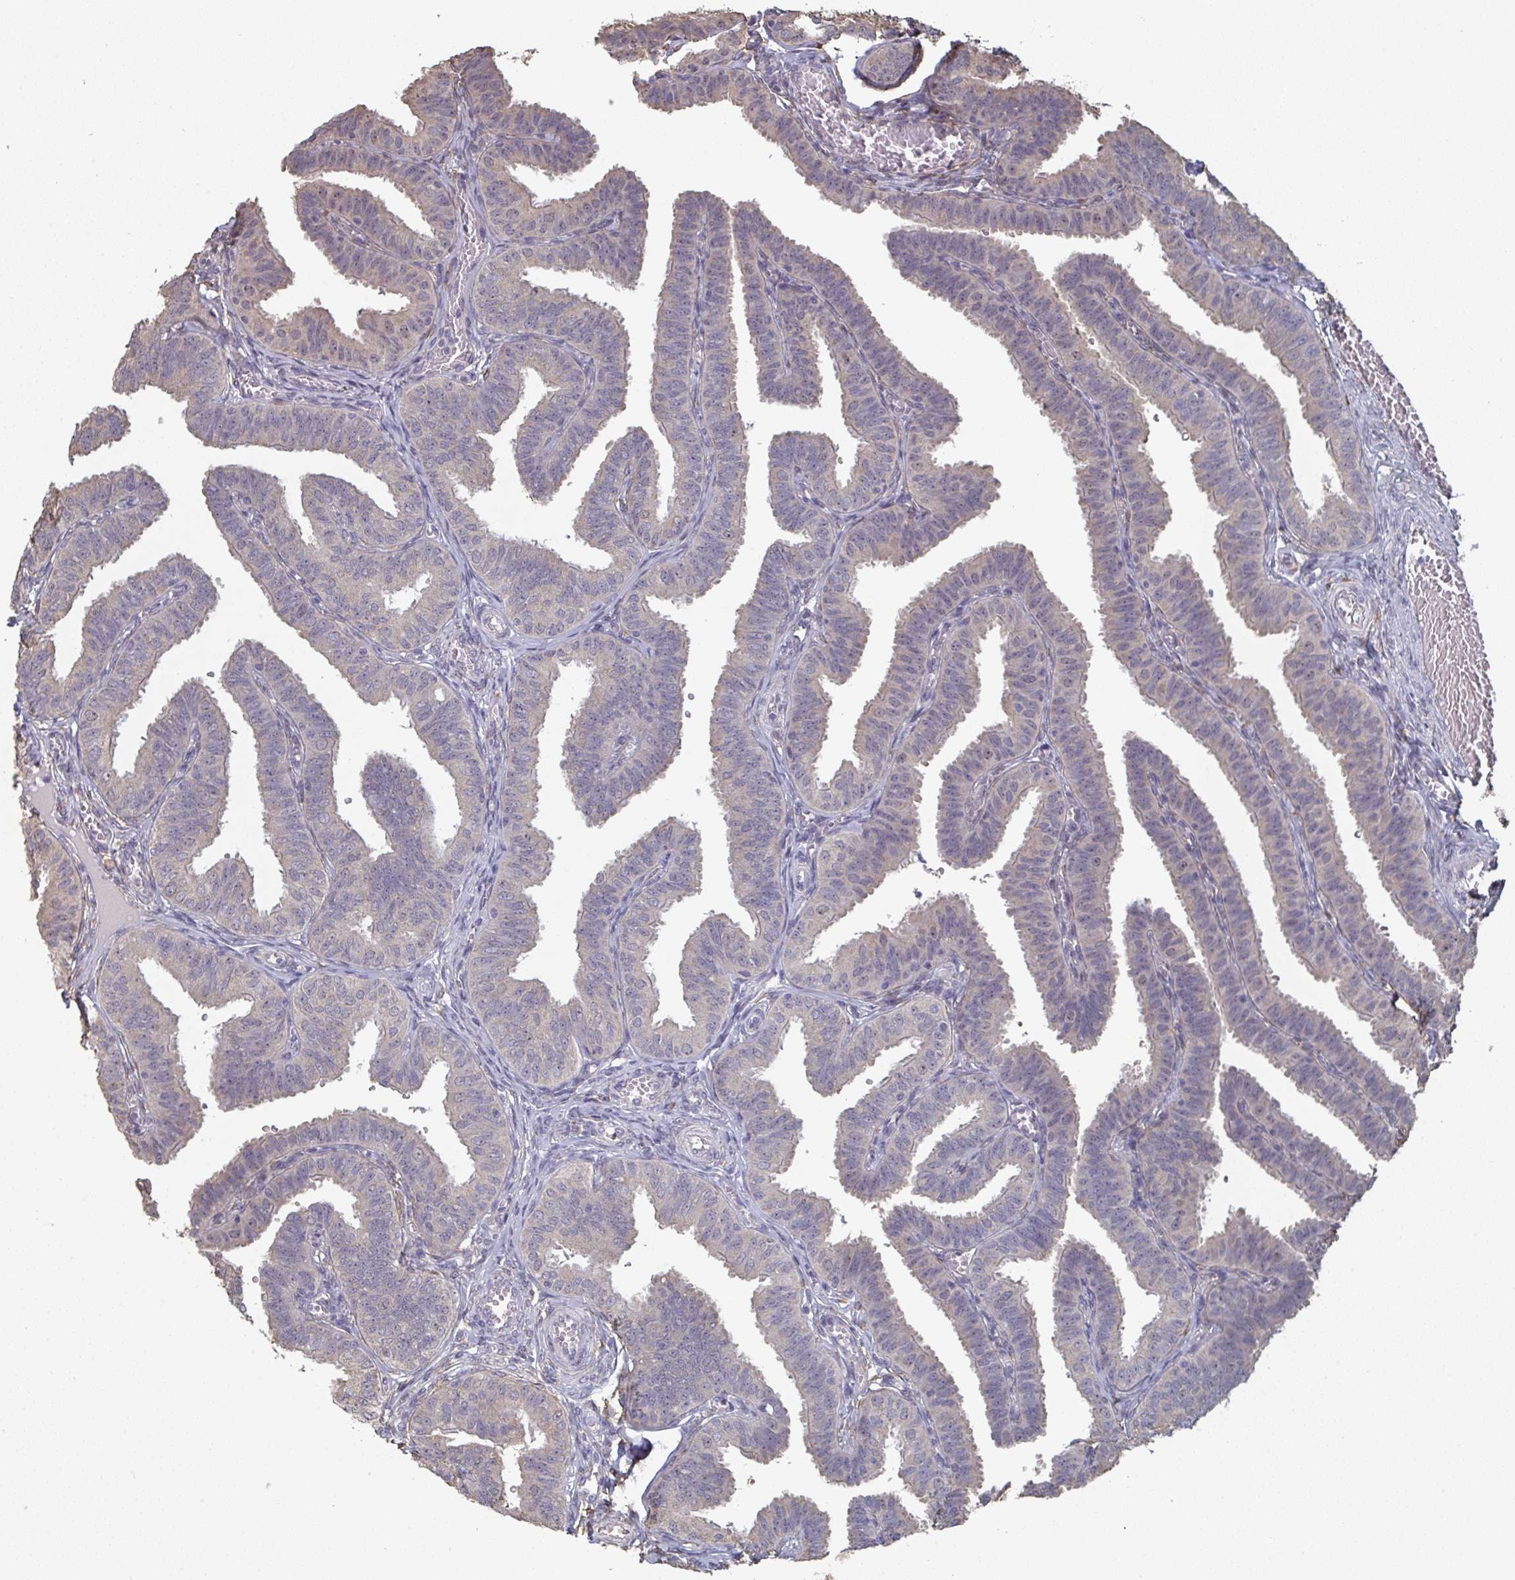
{"staining": {"intensity": "weak", "quantity": "25%-75%", "location": "cytoplasmic/membranous"}, "tissue": "fallopian tube", "cell_type": "Glandular cells", "image_type": "normal", "snomed": [{"axis": "morphology", "description": "Normal tissue, NOS"}, {"axis": "topography", "description": "Fallopian tube"}], "caption": "Immunohistochemistry (IHC) image of normal fallopian tube stained for a protein (brown), which shows low levels of weak cytoplasmic/membranous expression in approximately 25%-75% of glandular cells.", "gene": "LIX1", "patient": {"sex": "female", "age": 25}}